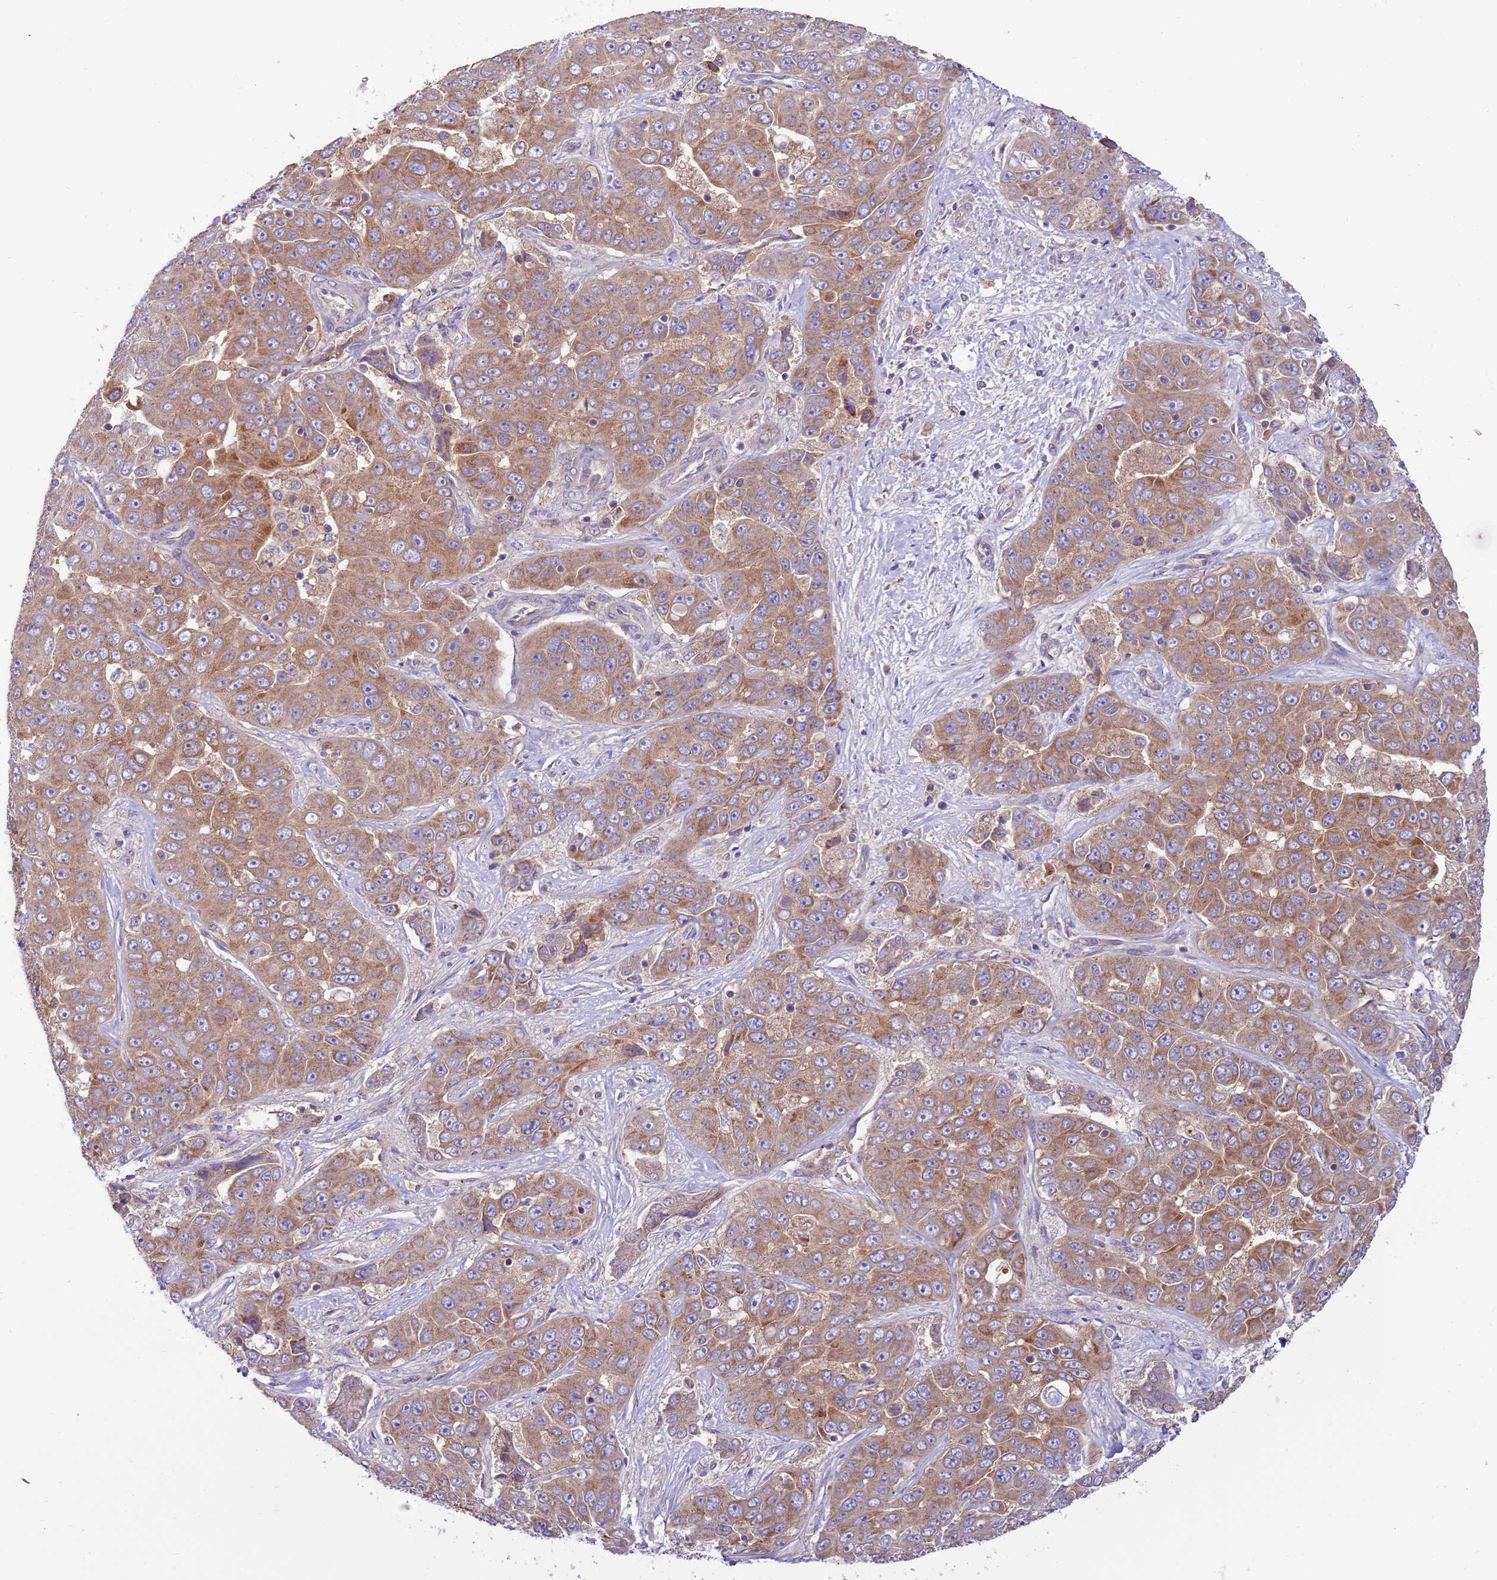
{"staining": {"intensity": "moderate", "quantity": ">75%", "location": "cytoplasmic/membranous"}, "tissue": "liver cancer", "cell_type": "Tumor cells", "image_type": "cancer", "snomed": [{"axis": "morphology", "description": "Cholangiocarcinoma"}, {"axis": "topography", "description": "Liver"}], "caption": "Immunohistochemical staining of human liver cancer demonstrates moderate cytoplasmic/membranous protein staining in about >75% of tumor cells. Immunohistochemistry stains the protein of interest in brown and the nuclei are stained blue.", "gene": "UQCRQ", "patient": {"sex": "female", "age": 52}}